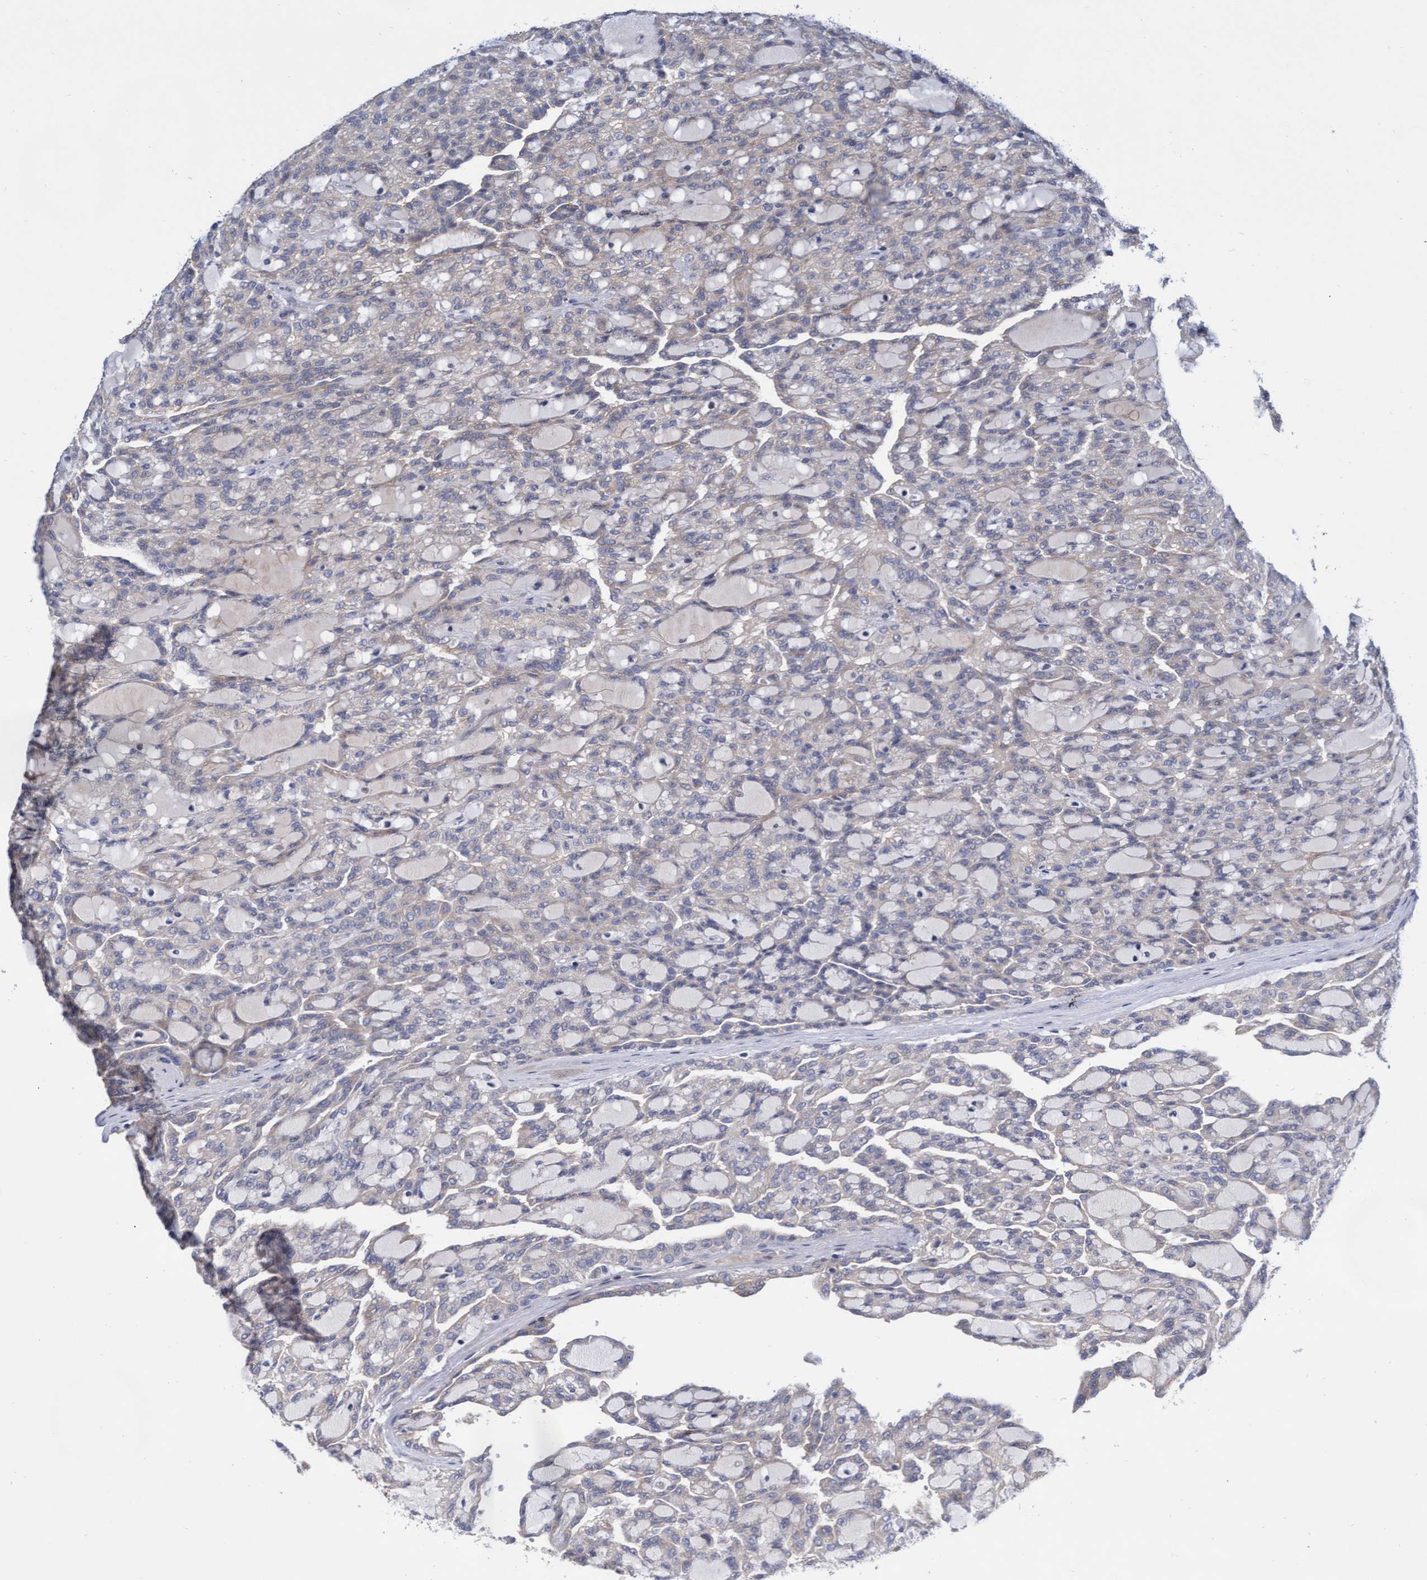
{"staining": {"intensity": "negative", "quantity": "none", "location": "none"}, "tissue": "renal cancer", "cell_type": "Tumor cells", "image_type": "cancer", "snomed": [{"axis": "morphology", "description": "Adenocarcinoma, NOS"}, {"axis": "topography", "description": "Kidney"}], "caption": "Tumor cells show no significant protein expression in renal adenocarcinoma.", "gene": "ABCF2", "patient": {"sex": "male", "age": 63}}